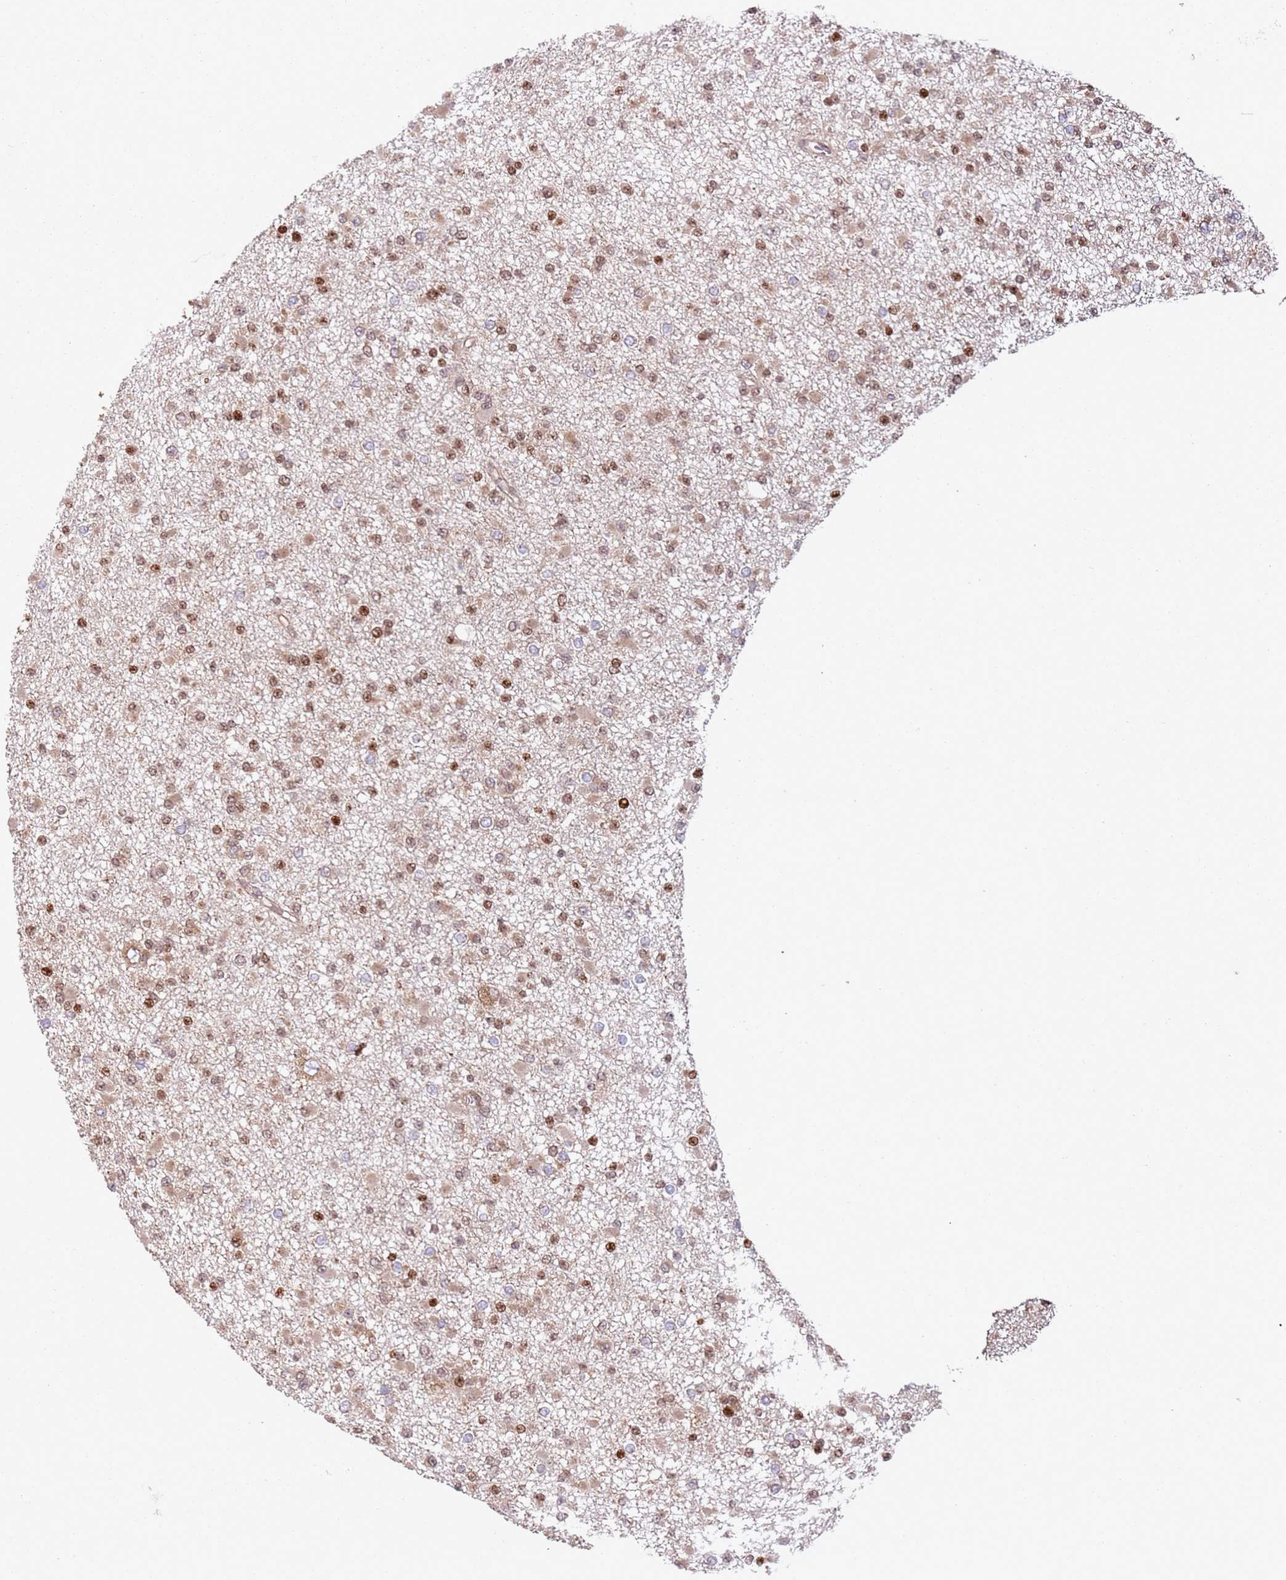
{"staining": {"intensity": "moderate", "quantity": "25%-75%", "location": "nuclear"}, "tissue": "glioma", "cell_type": "Tumor cells", "image_type": "cancer", "snomed": [{"axis": "morphology", "description": "Glioma, malignant, Low grade"}, {"axis": "topography", "description": "Brain"}], "caption": "Immunohistochemical staining of human malignant low-grade glioma demonstrates medium levels of moderate nuclear protein expression in about 25%-75% of tumor cells.", "gene": "HNRNPLL", "patient": {"sex": "female", "age": 22}}